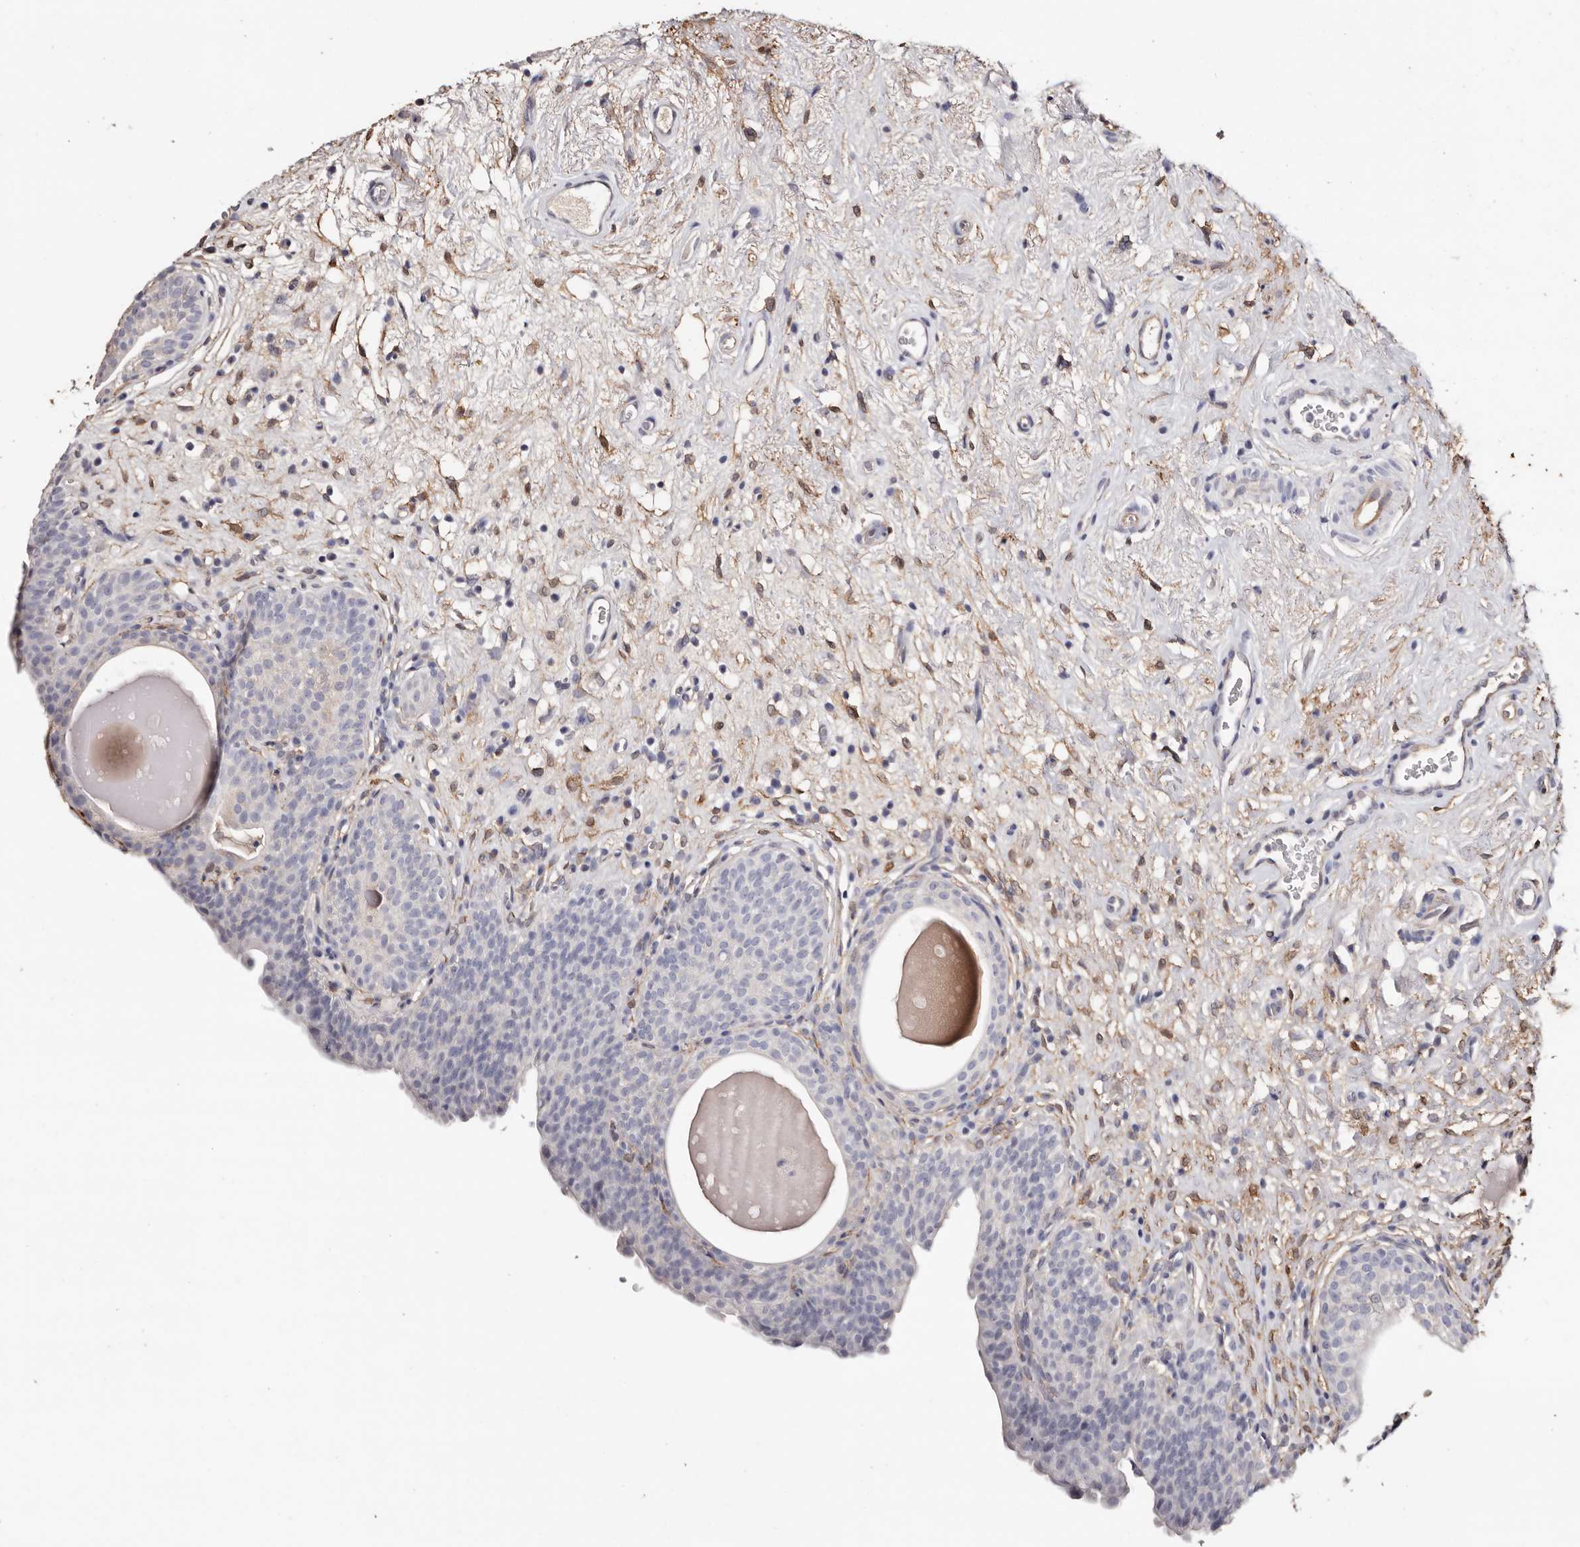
{"staining": {"intensity": "negative", "quantity": "none", "location": "none"}, "tissue": "urinary bladder", "cell_type": "Urothelial cells", "image_type": "normal", "snomed": [{"axis": "morphology", "description": "Normal tissue, NOS"}, {"axis": "topography", "description": "Urinary bladder"}], "caption": "This is an immunohistochemistry histopathology image of normal human urinary bladder. There is no positivity in urothelial cells.", "gene": "TGM2", "patient": {"sex": "male", "age": 83}}